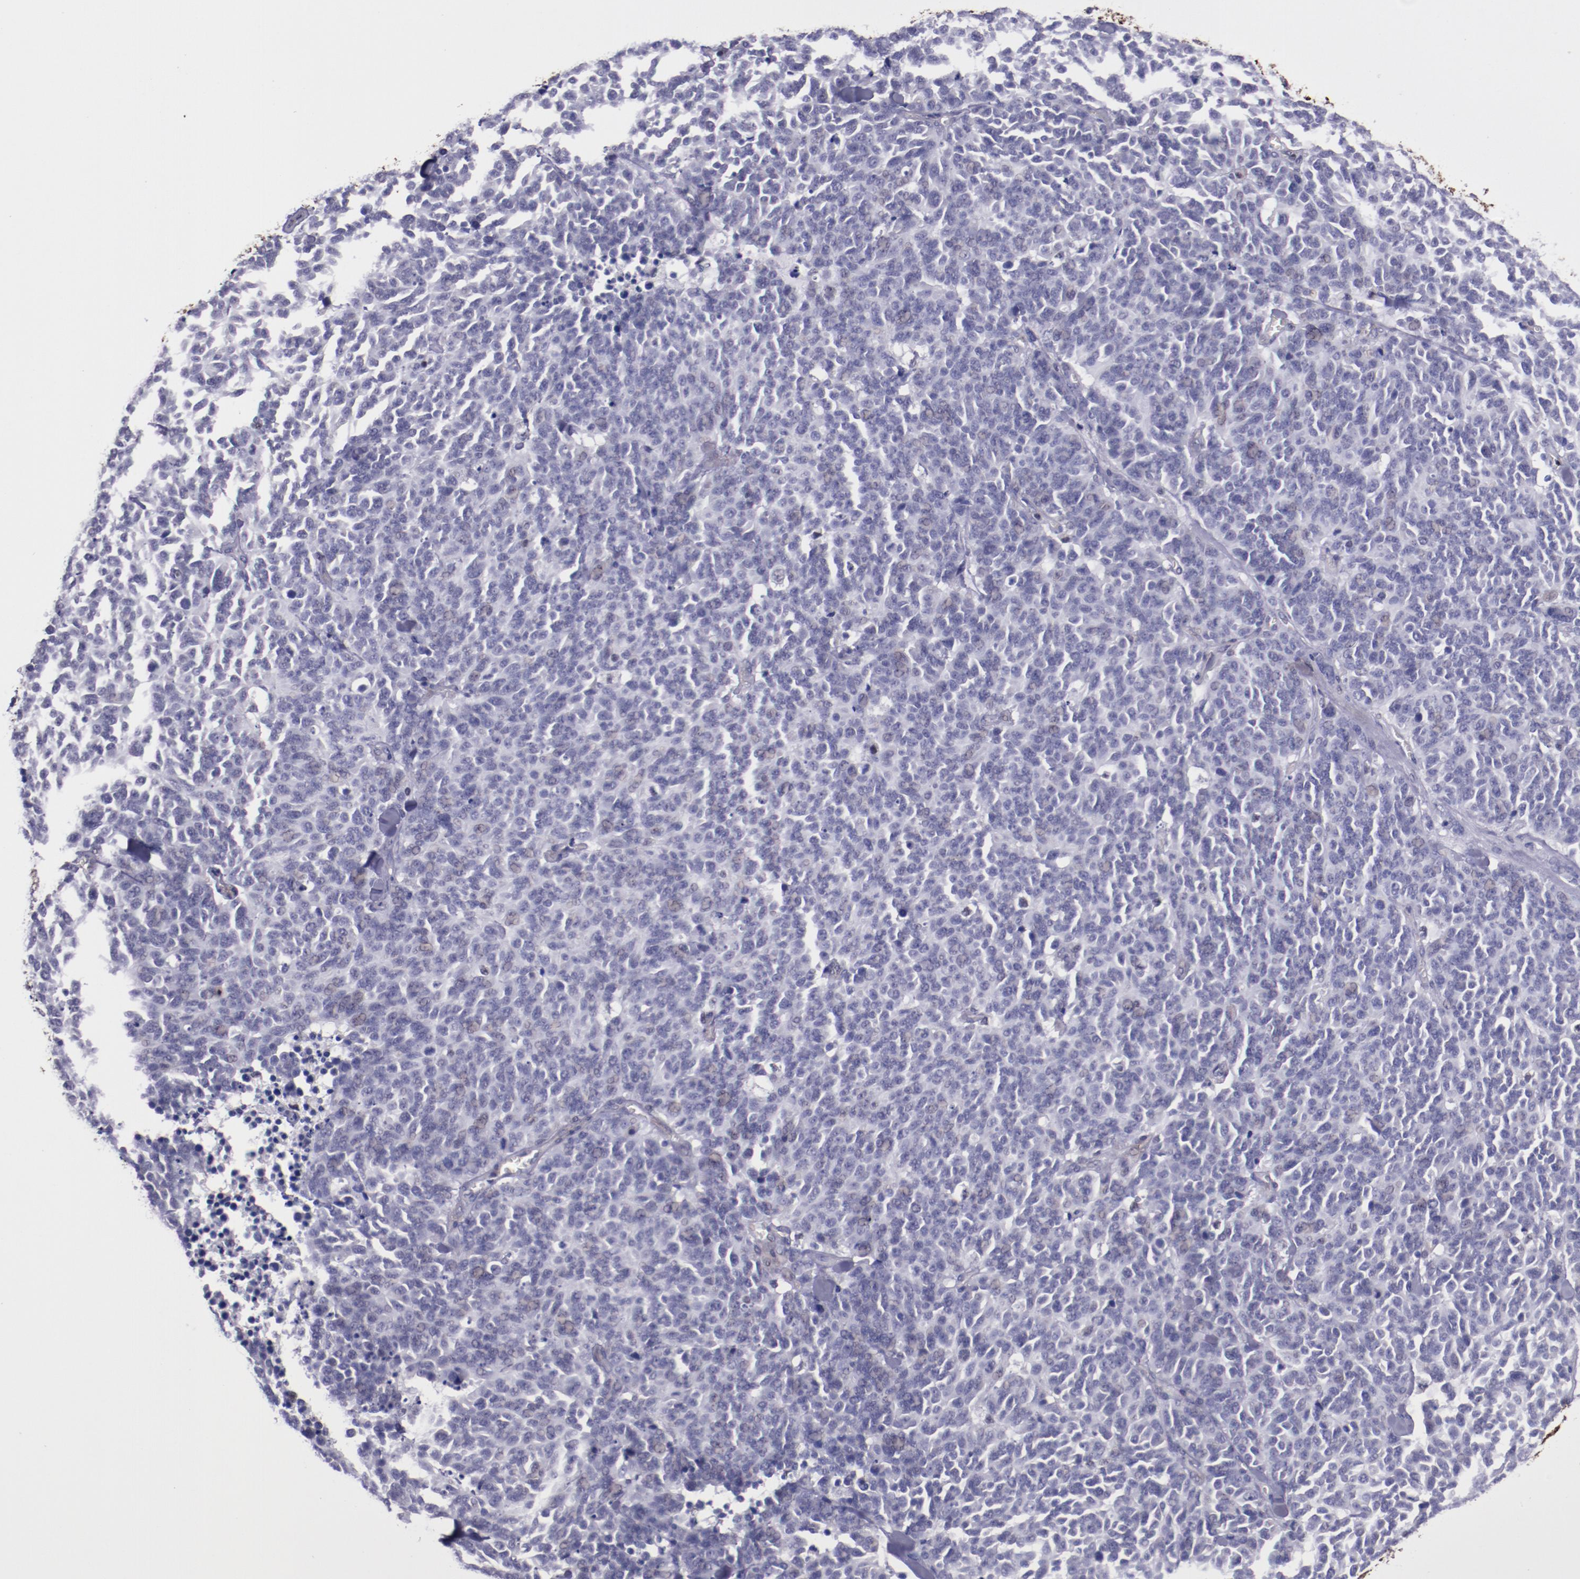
{"staining": {"intensity": "negative", "quantity": "none", "location": "none"}, "tissue": "lung cancer", "cell_type": "Tumor cells", "image_type": "cancer", "snomed": [{"axis": "morphology", "description": "Neoplasm, malignant, NOS"}, {"axis": "topography", "description": "Lung"}], "caption": "High magnification brightfield microscopy of lung cancer (neoplasm (malignant)) stained with DAB (brown) and counterstained with hematoxylin (blue): tumor cells show no significant staining.", "gene": "ELF1", "patient": {"sex": "female", "age": 58}}